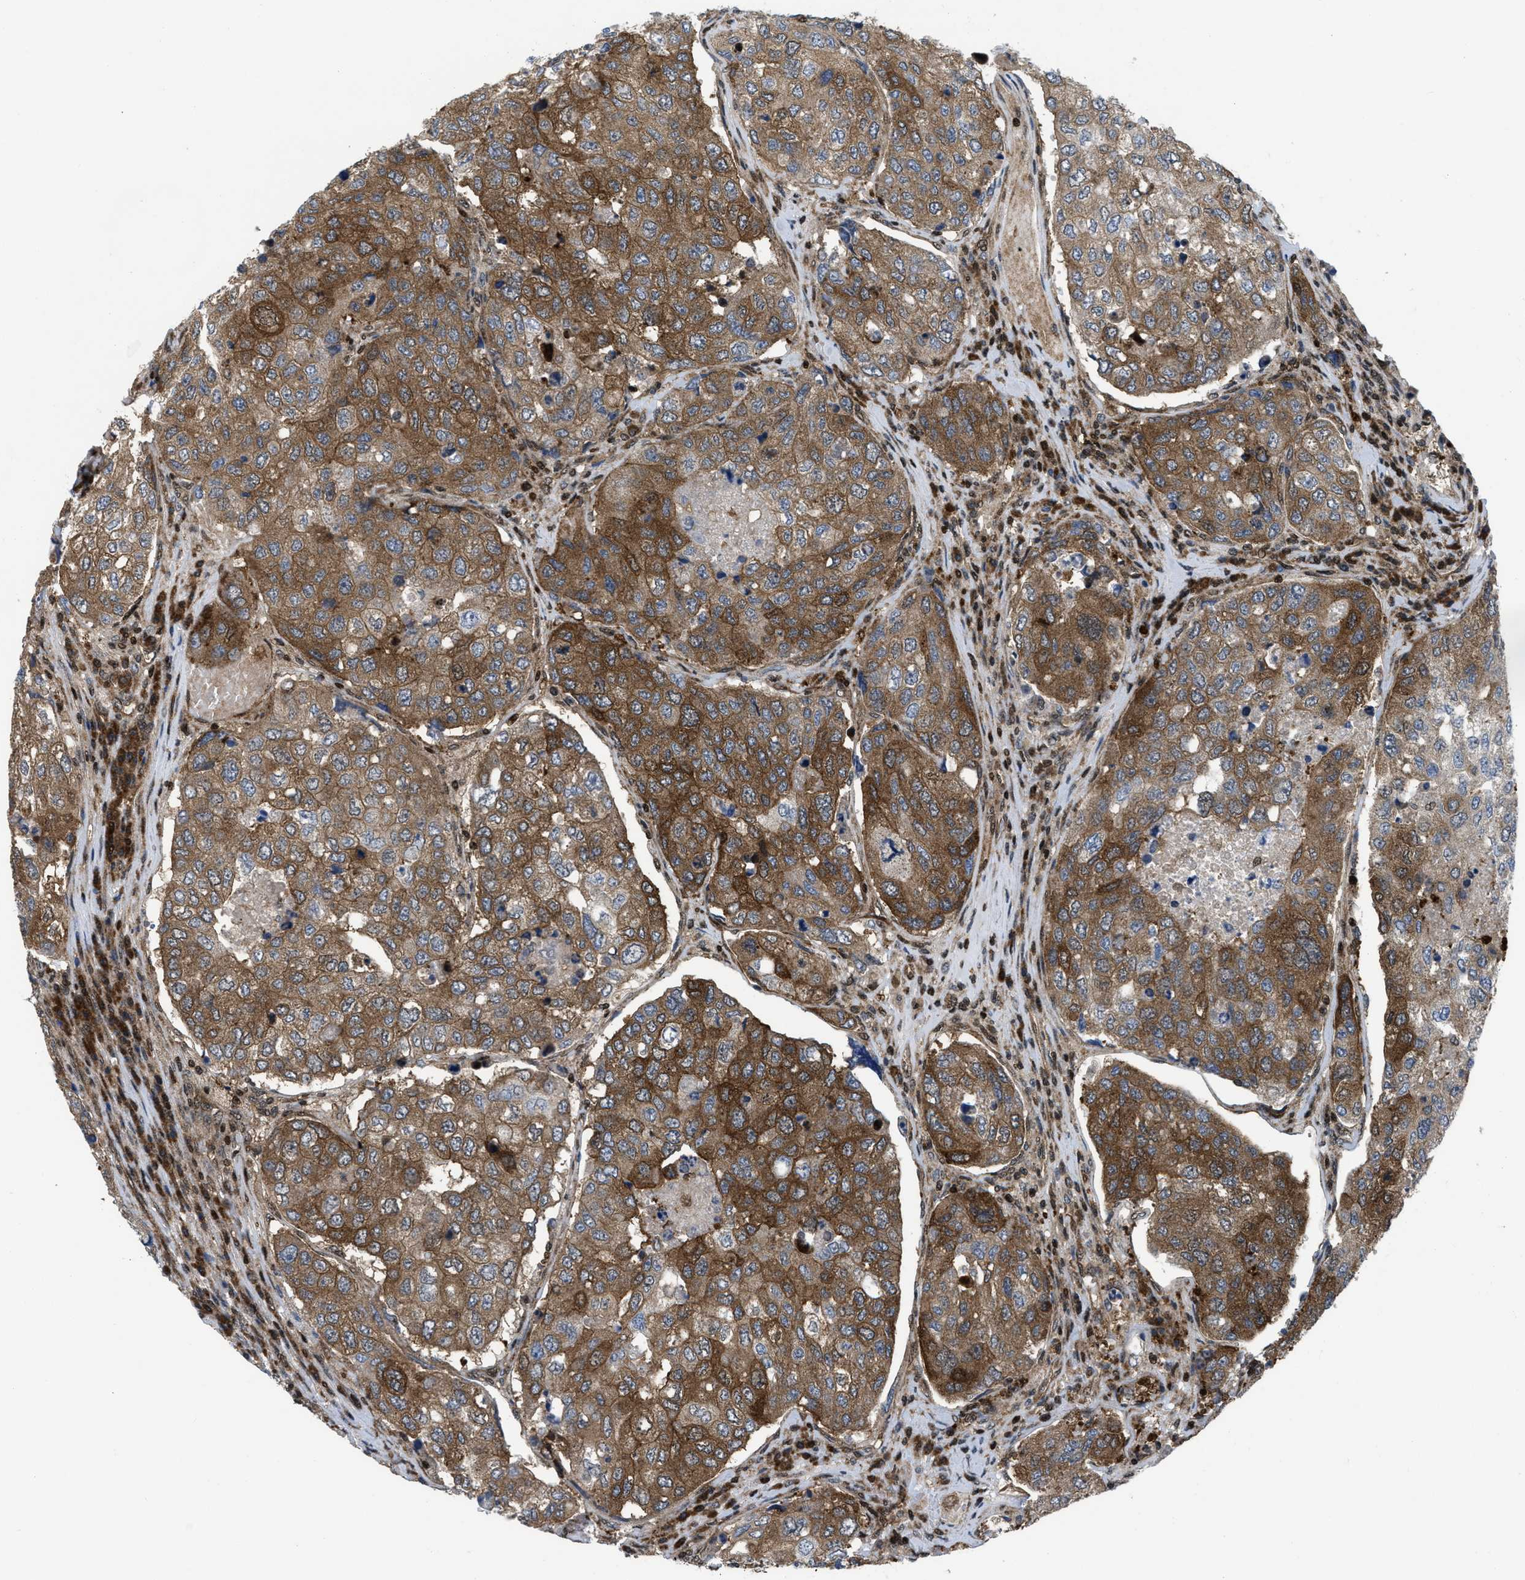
{"staining": {"intensity": "moderate", "quantity": ">75%", "location": "cytoplasmic/membranous"}, "tissue": "urothelial cancer", "cell_type": "Tumor cells", "image_type": "cancer", "snomed": [{"axis": "morphology", "description": "Urothelial carcinoma, High grade"}, {"axis": "topography", "description": "Lymph node"}, {"axis": "topography", "description": "Urinary bladder"}], "caption": "This is a micrograph of immunohistochemistry staining of urothelial cancer, which shows moderate expression in the cytoplasmic/membranous of tumor cells.", "gene": "PPP2CB", "patient": {"sex": "male", "age": 51}}